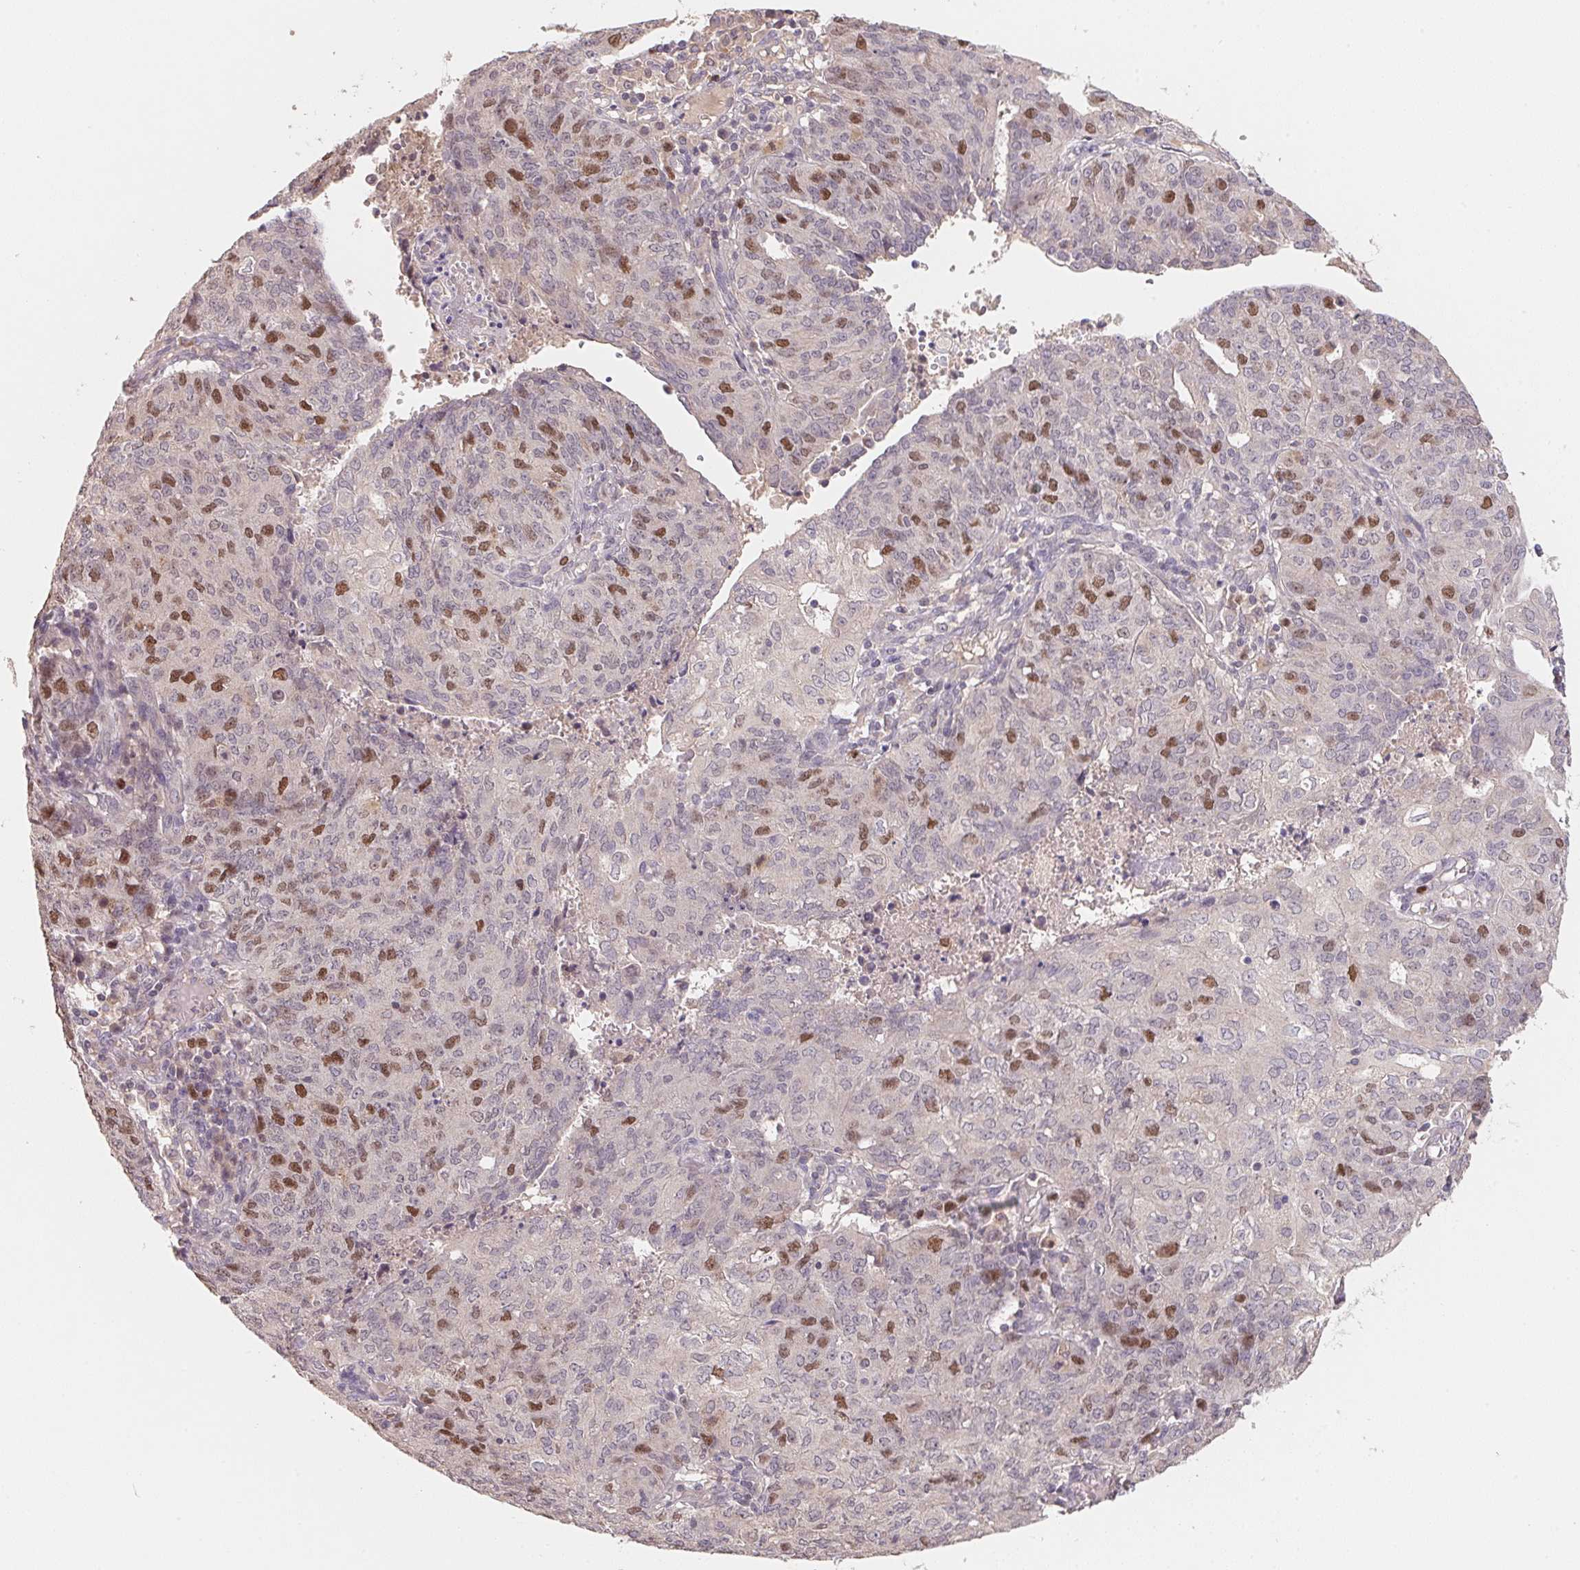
{"staining": {"intensity": "moderate", "quantity": "<25%", "location": "nuclear"}, "tissue": "endometrial cancer", "cell_type": "Tumor cells", "image_type": "cancer", "snomed": [{"axis": "morphology", "description": "Adenocarcinoma, NOS"}, {"axis": "topography", "description": "Endometrium"}], "caption": "Moderate nuclear protein expression is seen in about <25% of tumor cells in adenocarcinoma (endometrial).", "gene": "KIFC1", "patient": {"sex": "female", "age": 82}}